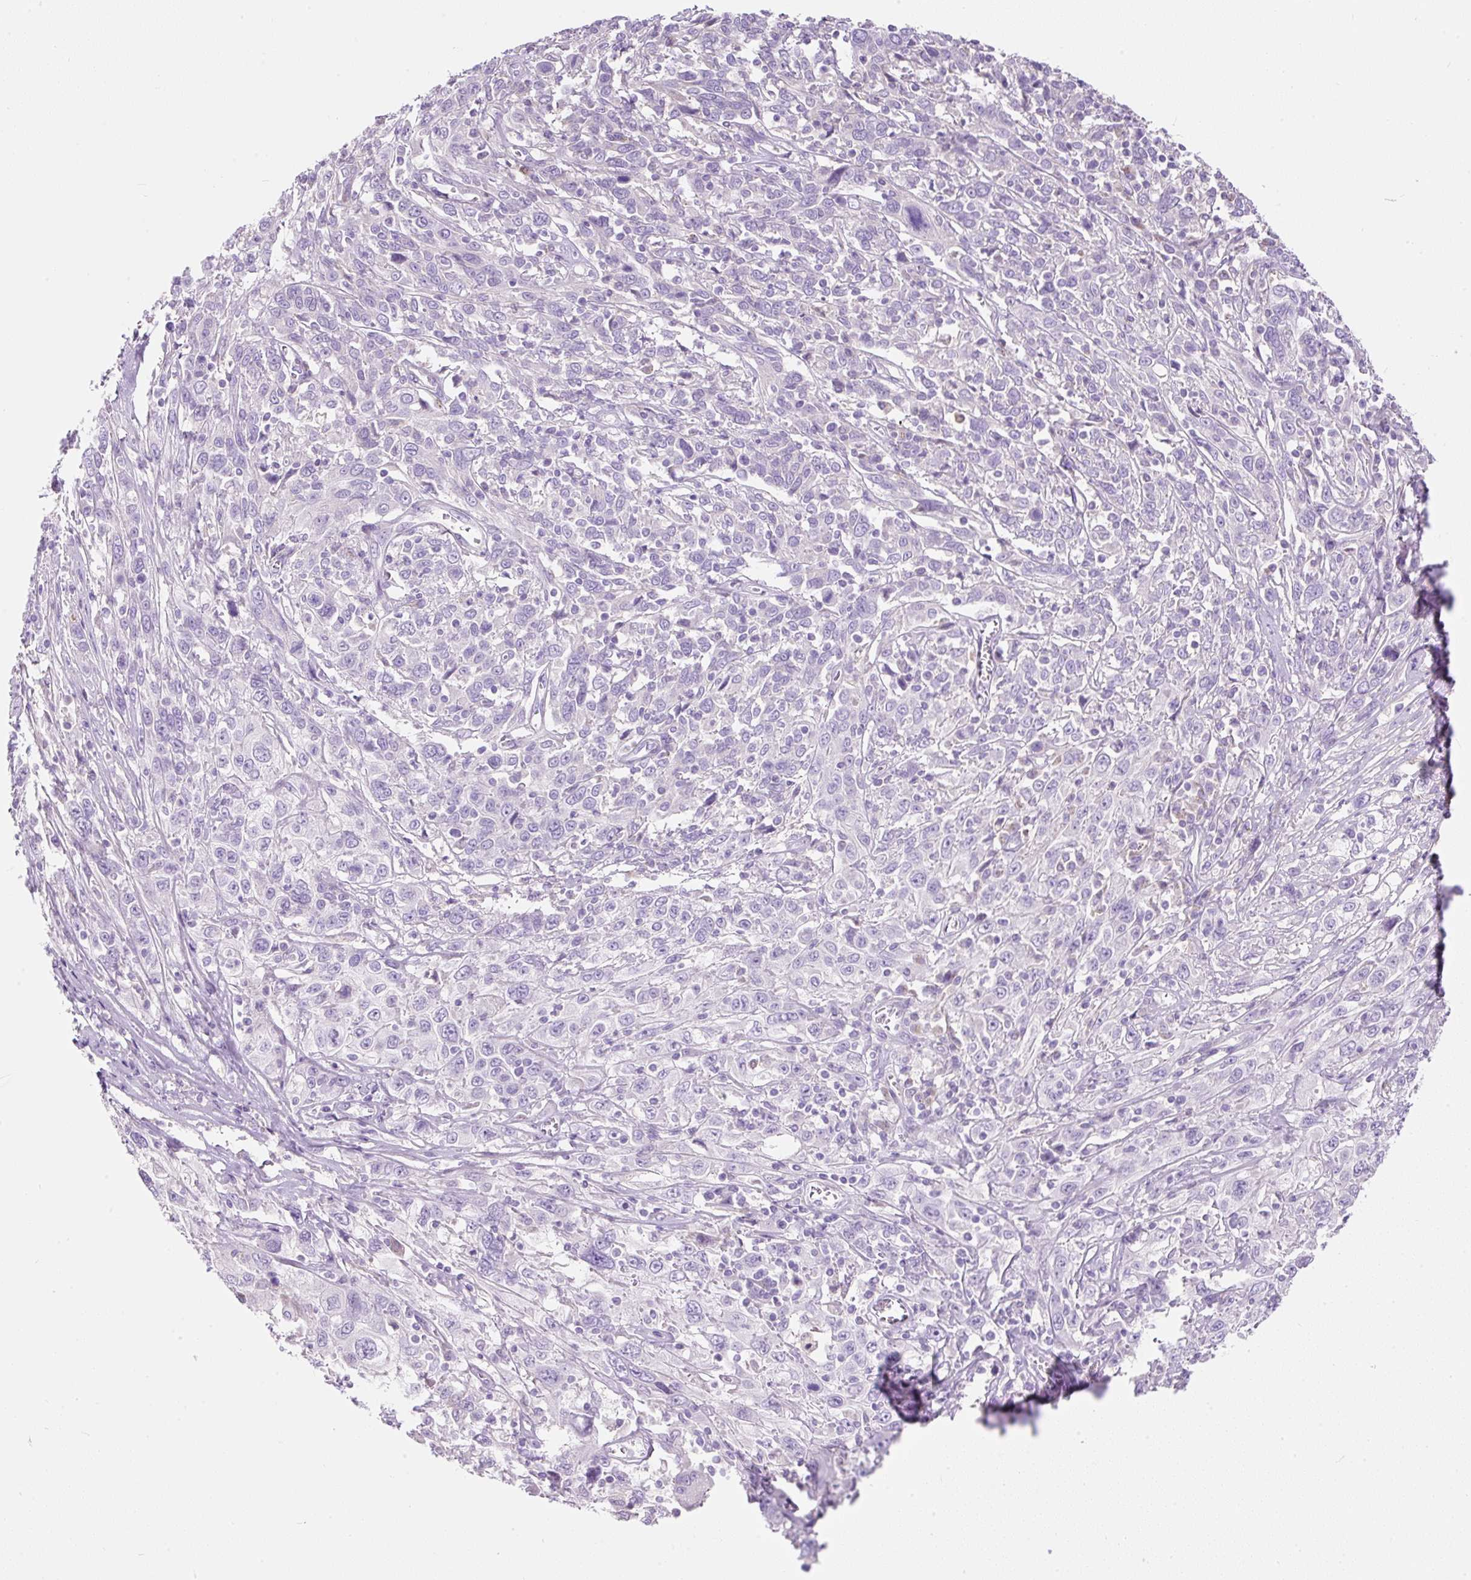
{"staining": {"intensity": "negative", "quantity": "none", "location": "none"}, "tissue": "cervical cancer", "cell_type": "Tumor cells", "image_type": "cancer", "snomed": [{"axis": "morphology", "description": "Squamous cell carcinoma, NOS"}, {"axis": "topography", "description": "Cervix"}], "caption": "This is an immunohistochemistry histopathology image of human cervical cancer (squamous cell carcinoma). There is no positivity in tumor cells.", "gene": "SUSD5", "patient": {"sex": "female", "age": 46}}